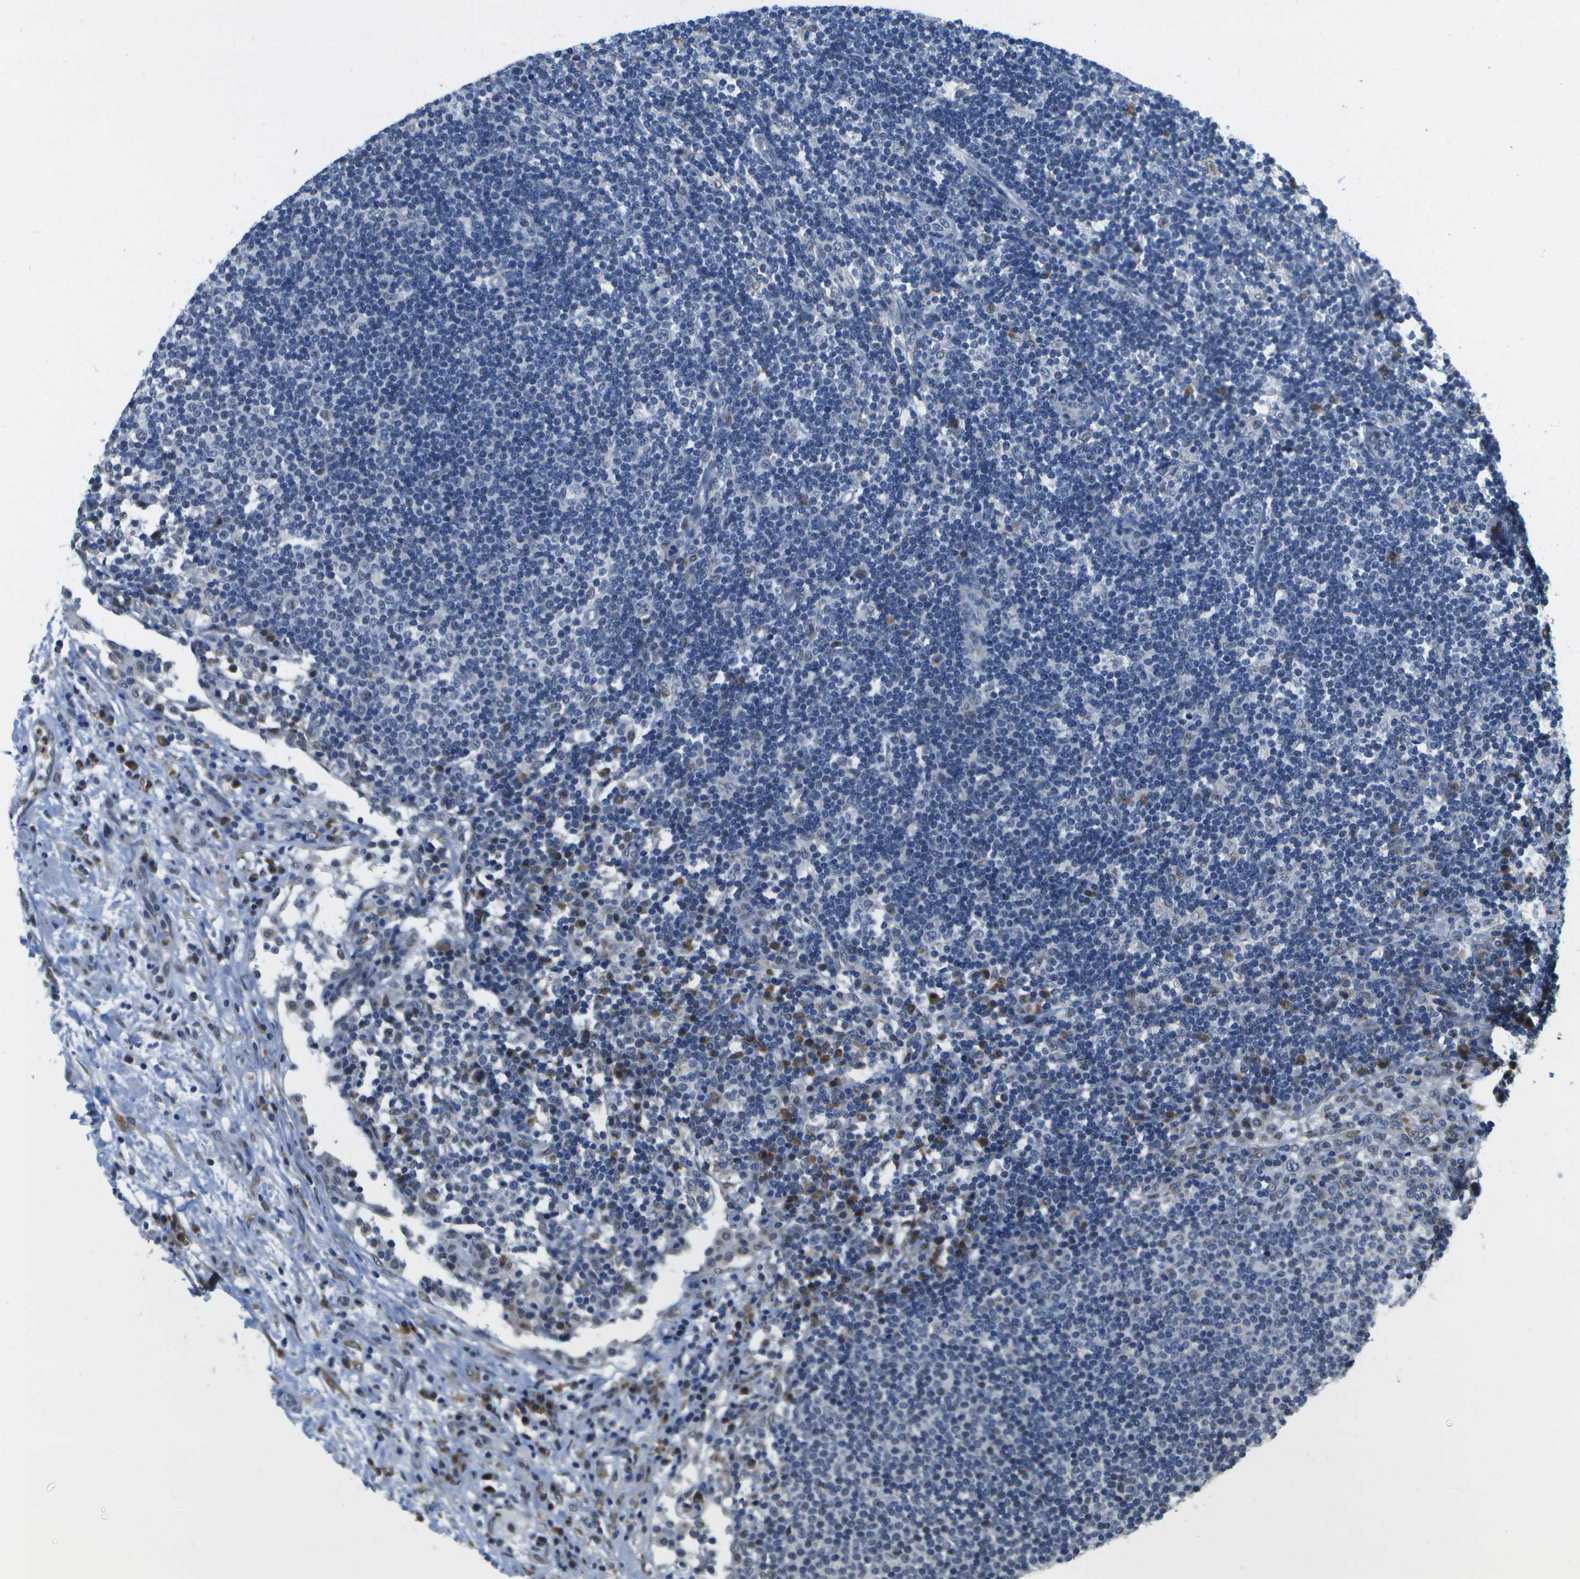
{"staining": {"intensity": "weak", "quantity": "<25%", "location": "nuclear"}, "tissue": "lymph node", "cell_type": "Germinal center cells", "image_type": "normal", "snomed": [{"axis": "morphology", "description": "Normal tissue, NOS"}, {"axis": "topography", "description": "Lymph node"}], "caption": "The photomicrograph demonstrates no staining of germinal center cells in benign lymph node.", "gene": "DSE", "patient": {"sex": "female", "age": 53}}